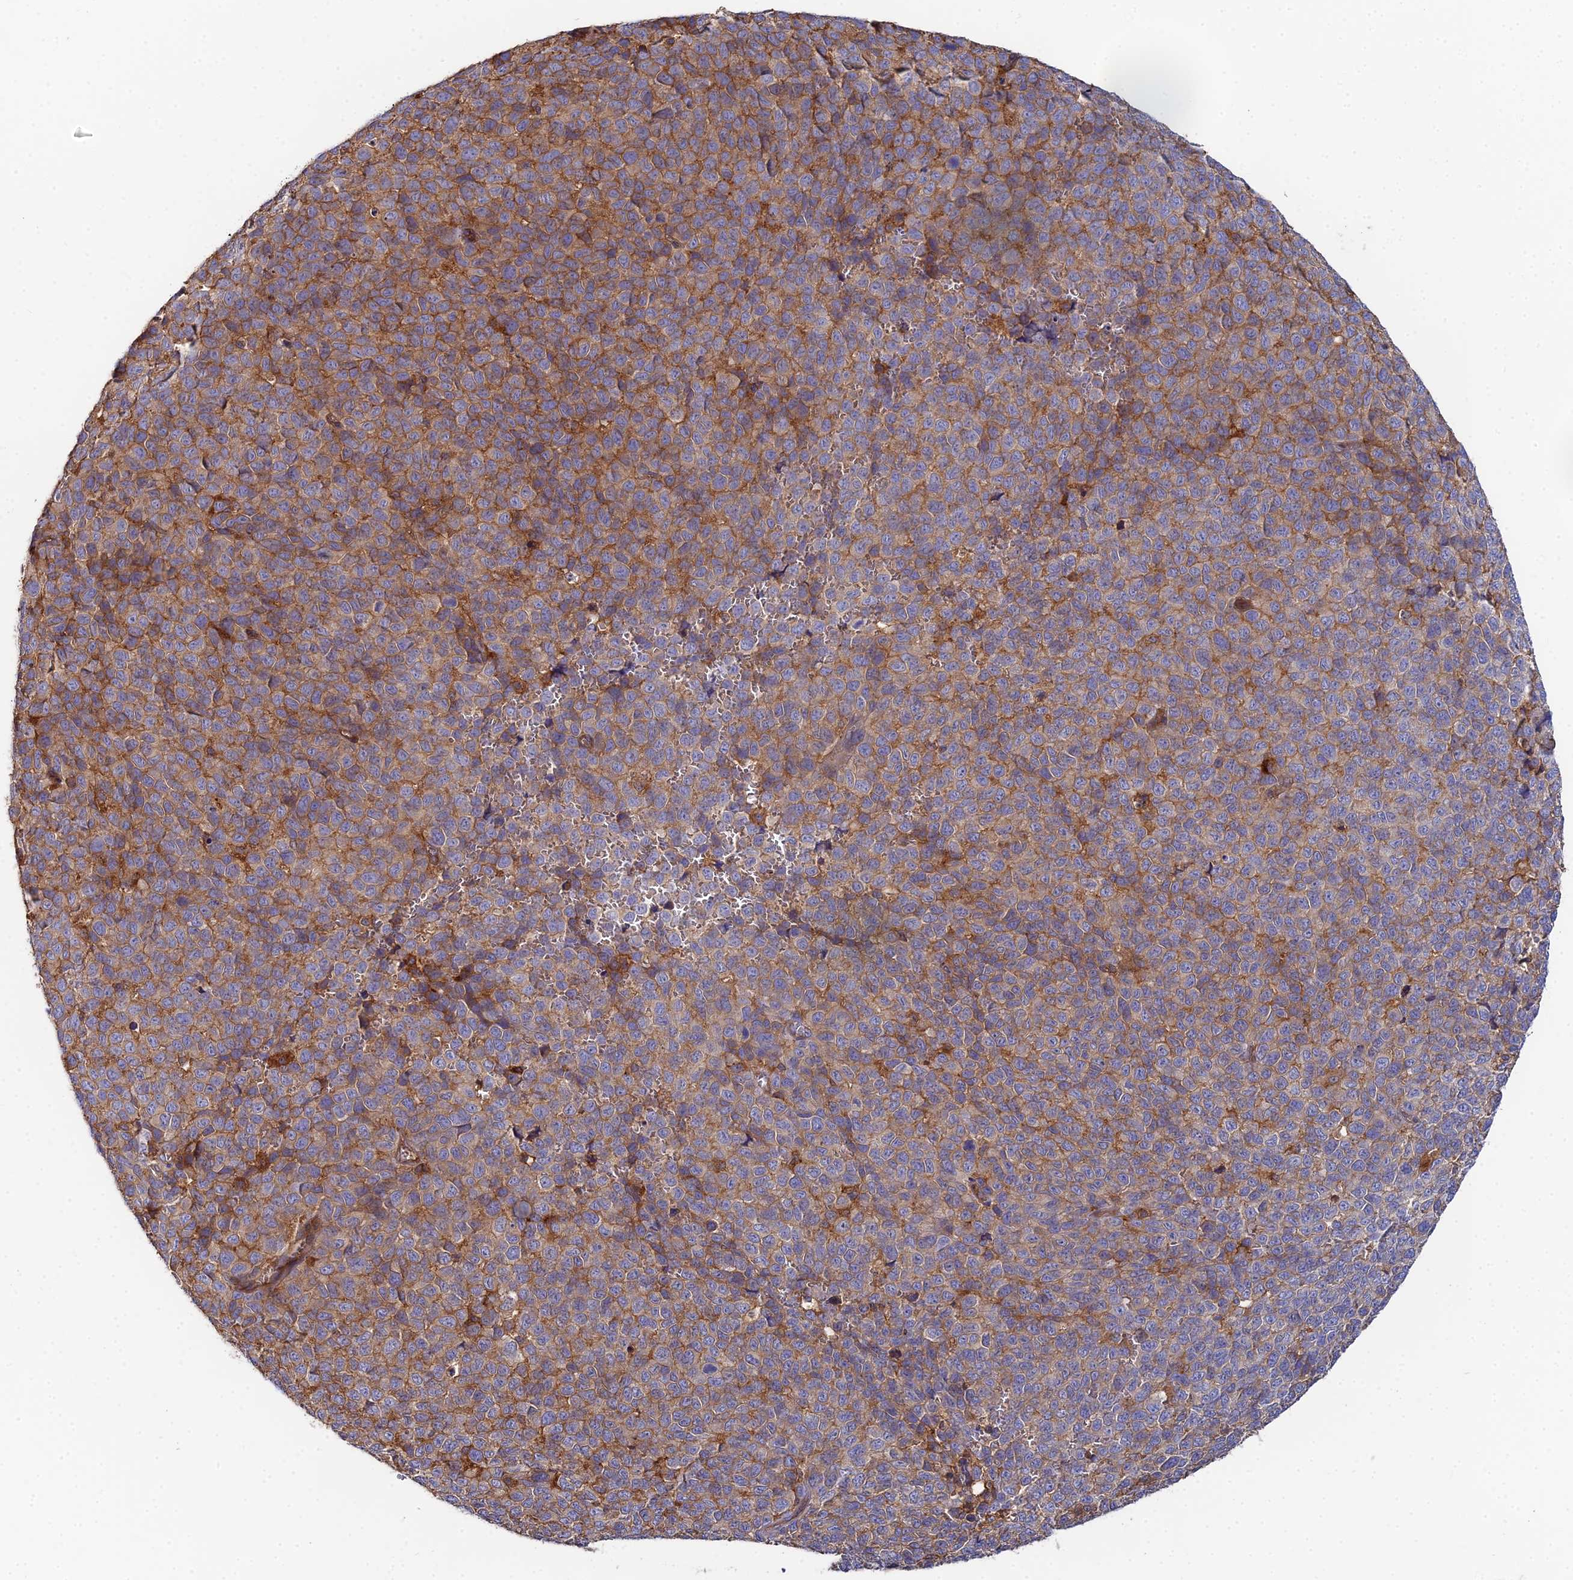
{"staining": {"intensity": "moderate", "quantity": ">75%", "location": "cytoplasmic/membranous"}, "tissue": "melanoma", "cell_type": "Tumor cells", "image_type": "cancer", "snomed": [{"axis": "morphology", "description": "Malignant melanoma, NOS"}, {"axis": "topography", "description": "Nose, NOS"}], "caption": "Immunohistochemical staining of human melanoma exhibits medium levels of moderate cytoplasmic/membranous staining in approximately >75% of tumor cells.", "gene": "GNG5B", "patient": {"sex": "female", "age": 48}}